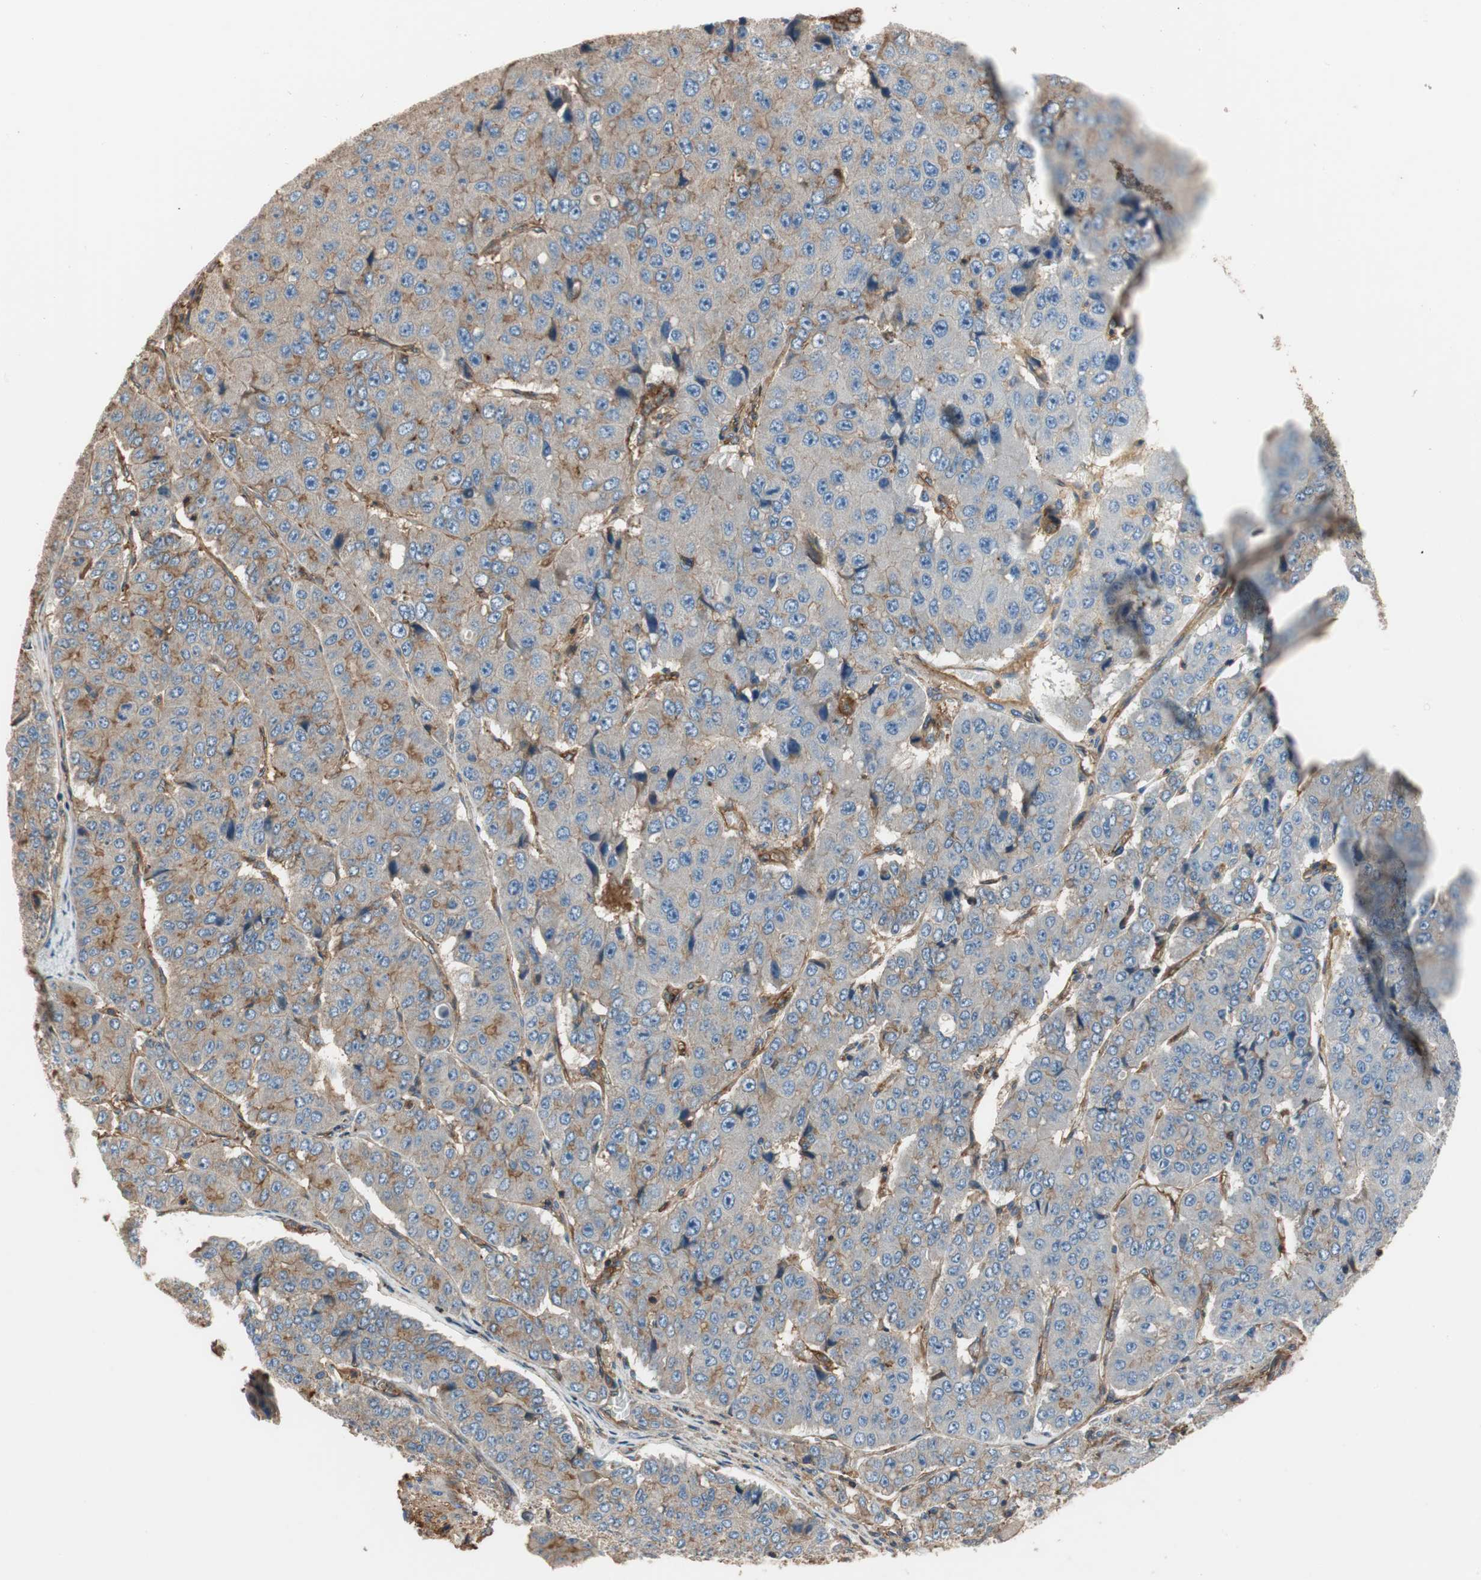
{"staining": {"intensity": "moderate", "quantity": "<25%", "location": "cytoplasmic/membranous"}, "tissue": "pancreatic cancer", "cell_type": "Tumor cells", "image_type": "cancer", "snomed": [{"axis": "morphology", "description": "Adenocarcinoma, NOS"}, {"axis": "topography", "description": "Pancreas"}], "caption": "This image displays immunohistochemistry staining of pancreatic cancer, with low moderate cytoplasmic/membranous positivity in approximately <25% of tumor cells.", "gene": "IL1RL1", "patient": {"sex": "male", "age": 50}}